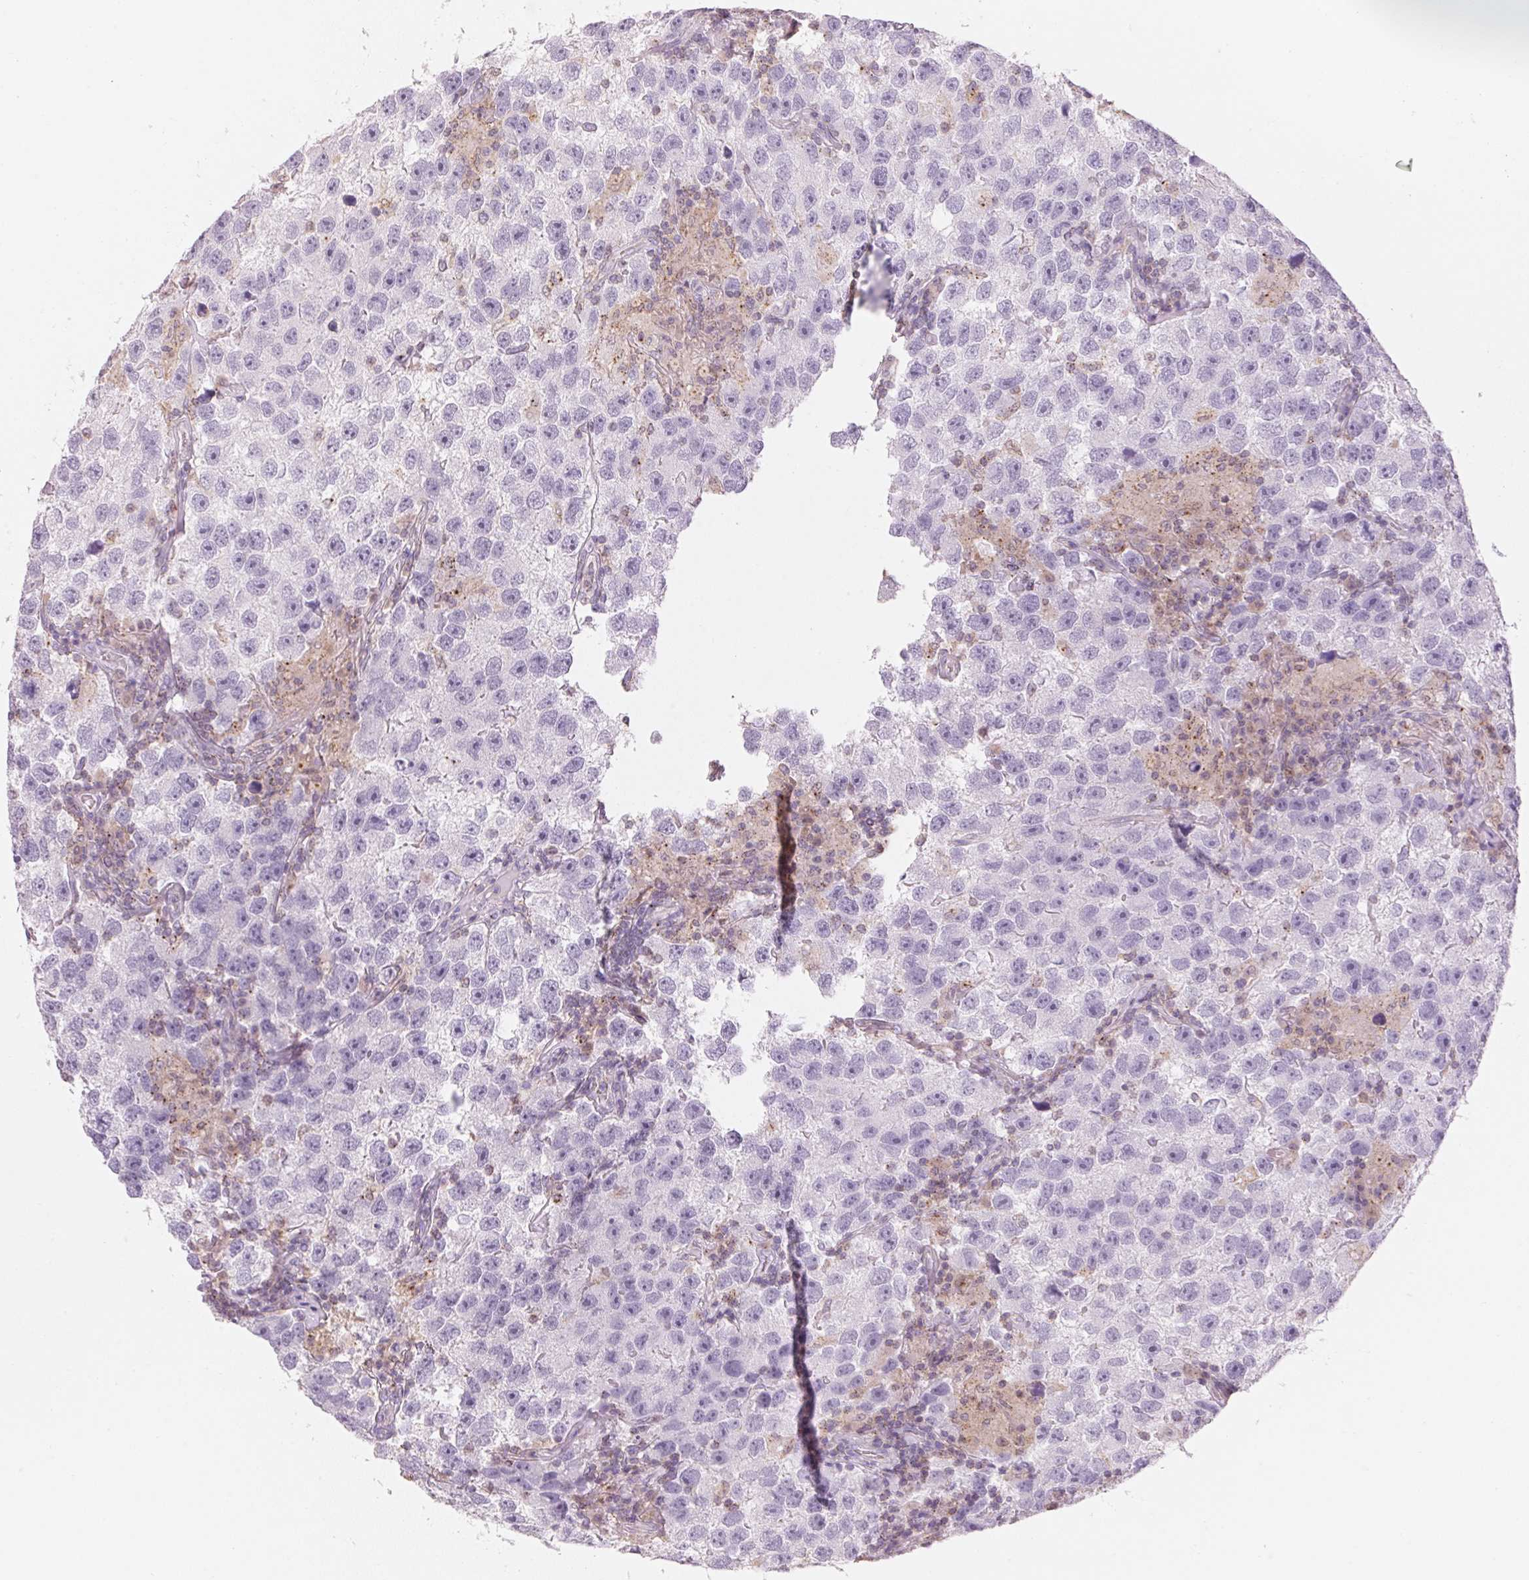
{"staining": {"intensity": "negative", "quantity": "none", "location": "none"}, "tissue": "testis cancer", "cell_type": "Tumor cells", "image_type": "cancer", "snomed": [{"axis": "morphology", "description": "Seminoma, NOS"}, {"axis": "topography", "description": "Testis"}], "caption": "Immunohistochemistry (IHC) image of neoplastic tissue: testis cancer stained with DAB (3,3'-diaminobenzidine) shows no significant protein expression in tumor cells. Nuclei are stained in blue.", "gene": "HOXB13", "patient": {"sex": "male", "age": 26}}